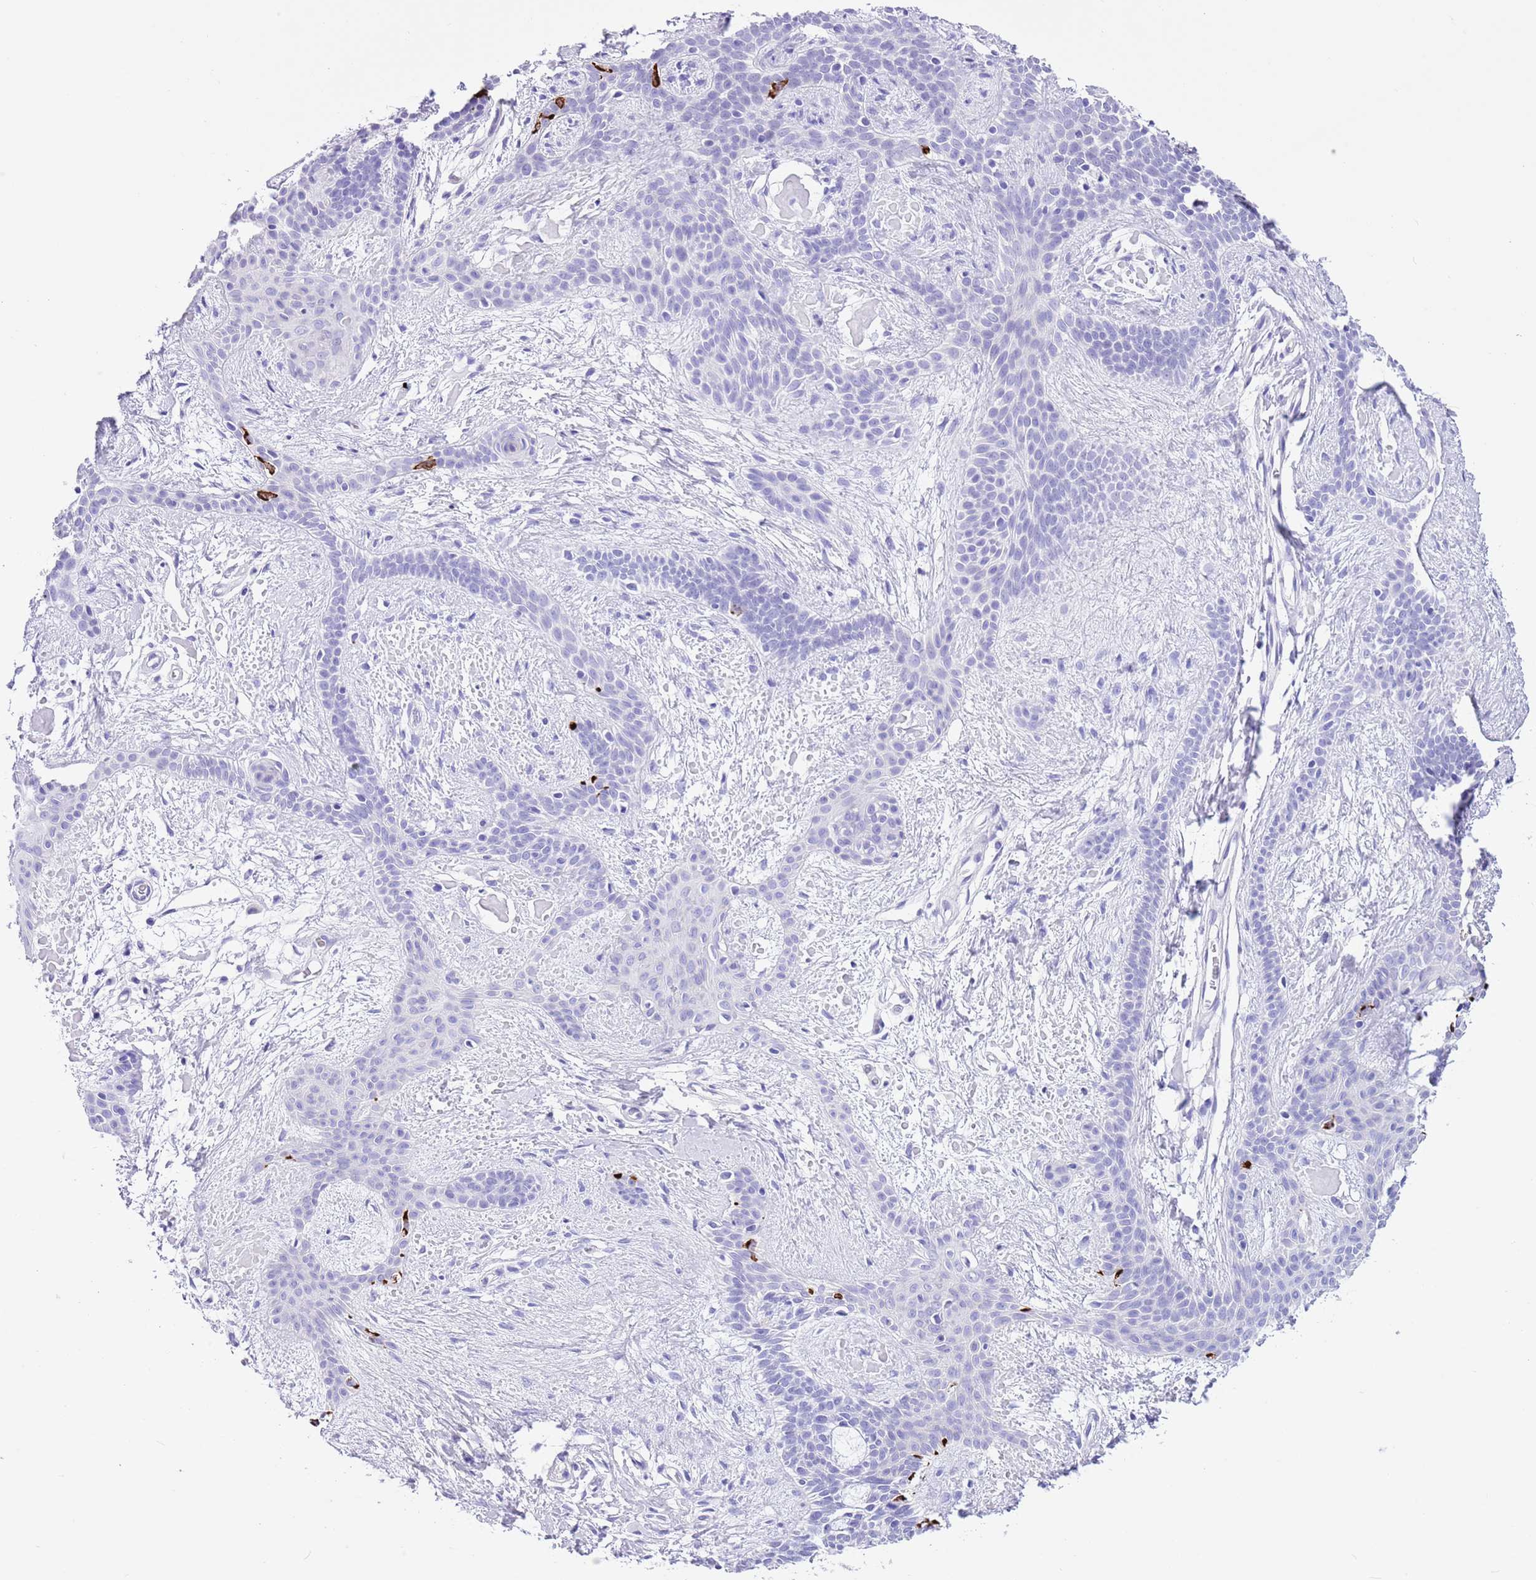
{"staining": {"intensity": "negative", "quantity": "none", "location": "none"}, "tissue": "skin cancer", "cell_type": "Tumor cells", "image_type": "cancer", "snomed": [{"axis": "morphology", "description": "Basal cell carcinoma"}, {"axis": "topography", "description": "Skin"}], "caption": "A high-resolution micrograph shows IHC staining of skin cancer (basal cell carcinoma), which demonstrates no significant positivity in tumor cells.", "gene": "TMEM185B", "patient": {"sex": "male", "age": 78}}